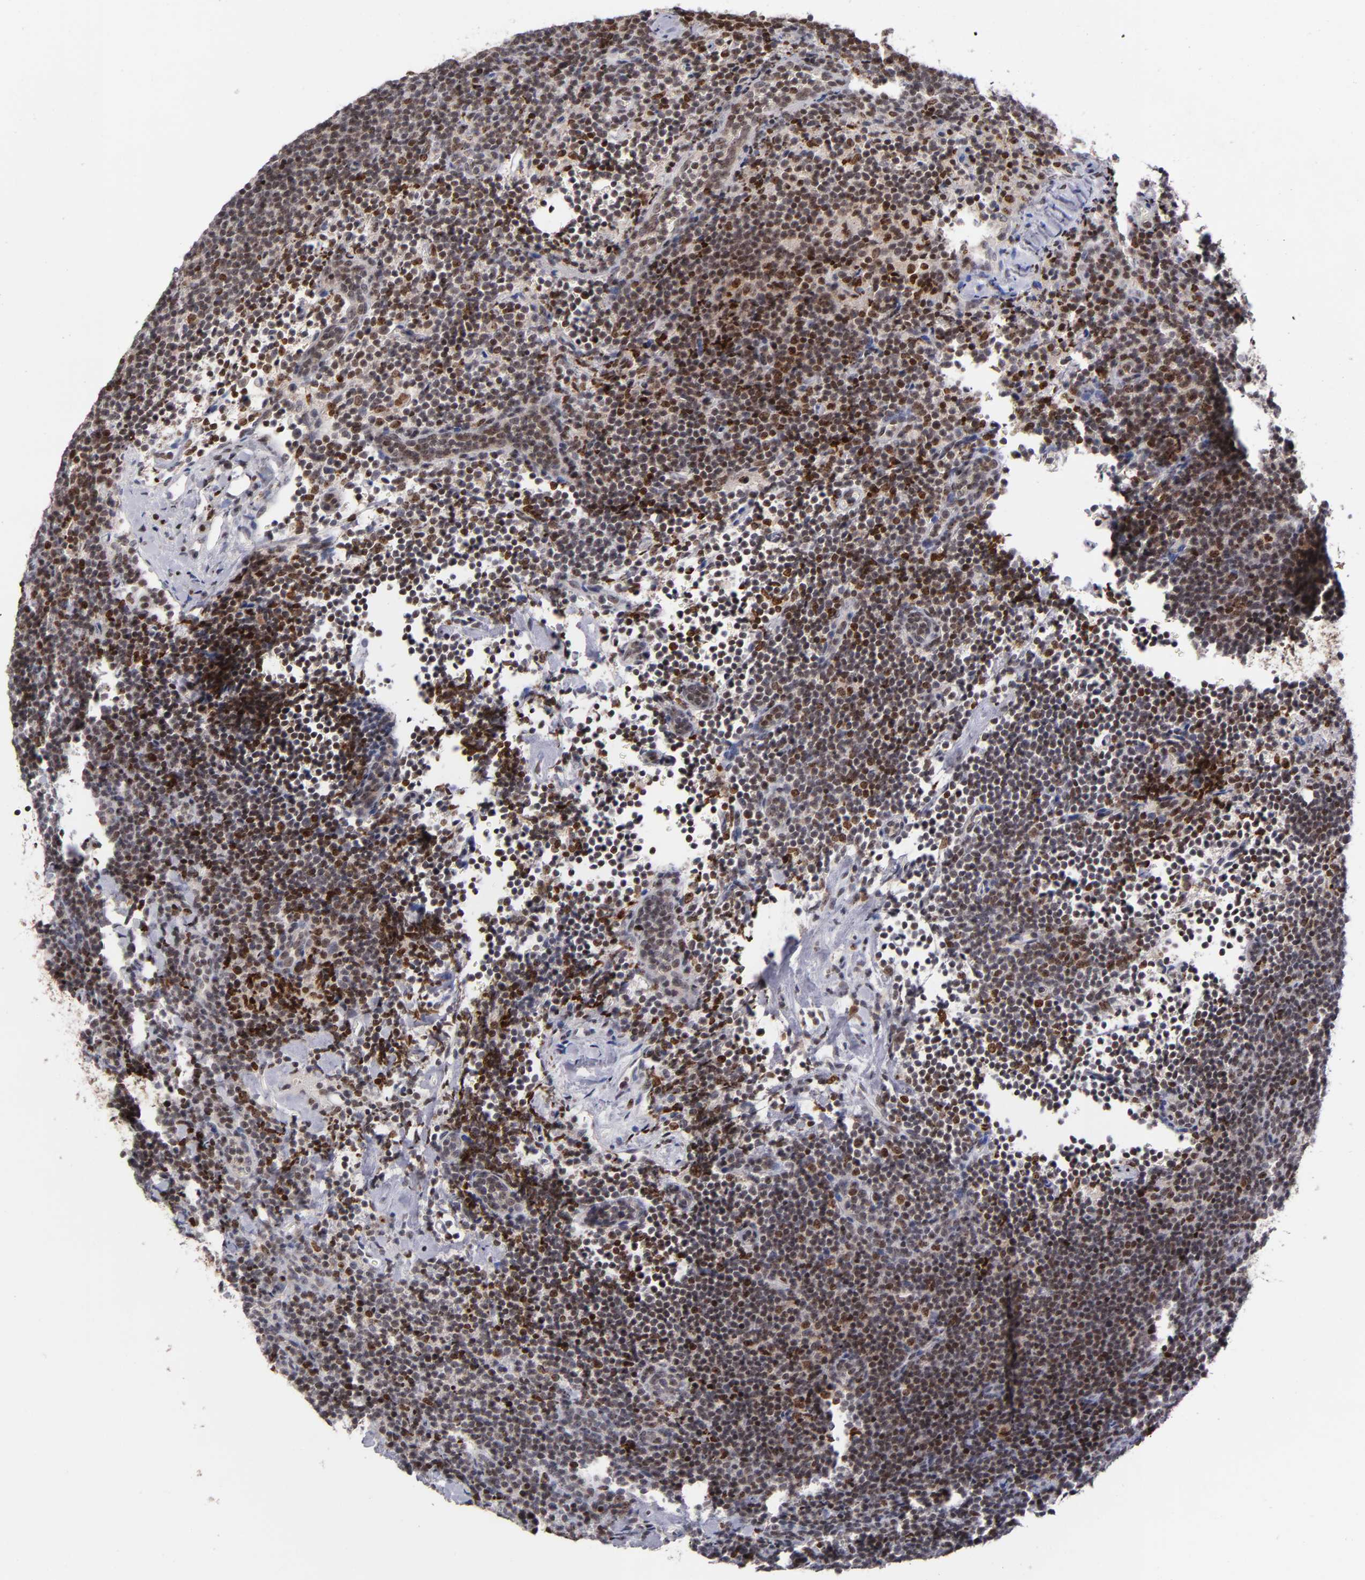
{"staining": {"intensity": "weak", "quantity": ">75%", "location": "cytoplasmic/membranous,nuclear"}, "tissue": "lymphoma", "cell_type": "Tumor cells", "image_type": "cancer", "snomed": [{"axis": "morphology", "description": "Malignant lymphoma, non-Hodgkin's type, High grade"}, {"axis": "topography", "description": "Lymph node"}], "caption": "The image reveals staining of malignant lymphoma, non-Hodgkin's type (high-grade), revealing weak cytoplasmic/membranous and nuclear protein expression (brown color) within tumor cells. (brown staining indicates protein expression, while blue staining denotes nuclei).", "gene": "PCNX4", "patient": {"sex": "female", "age": 58}}